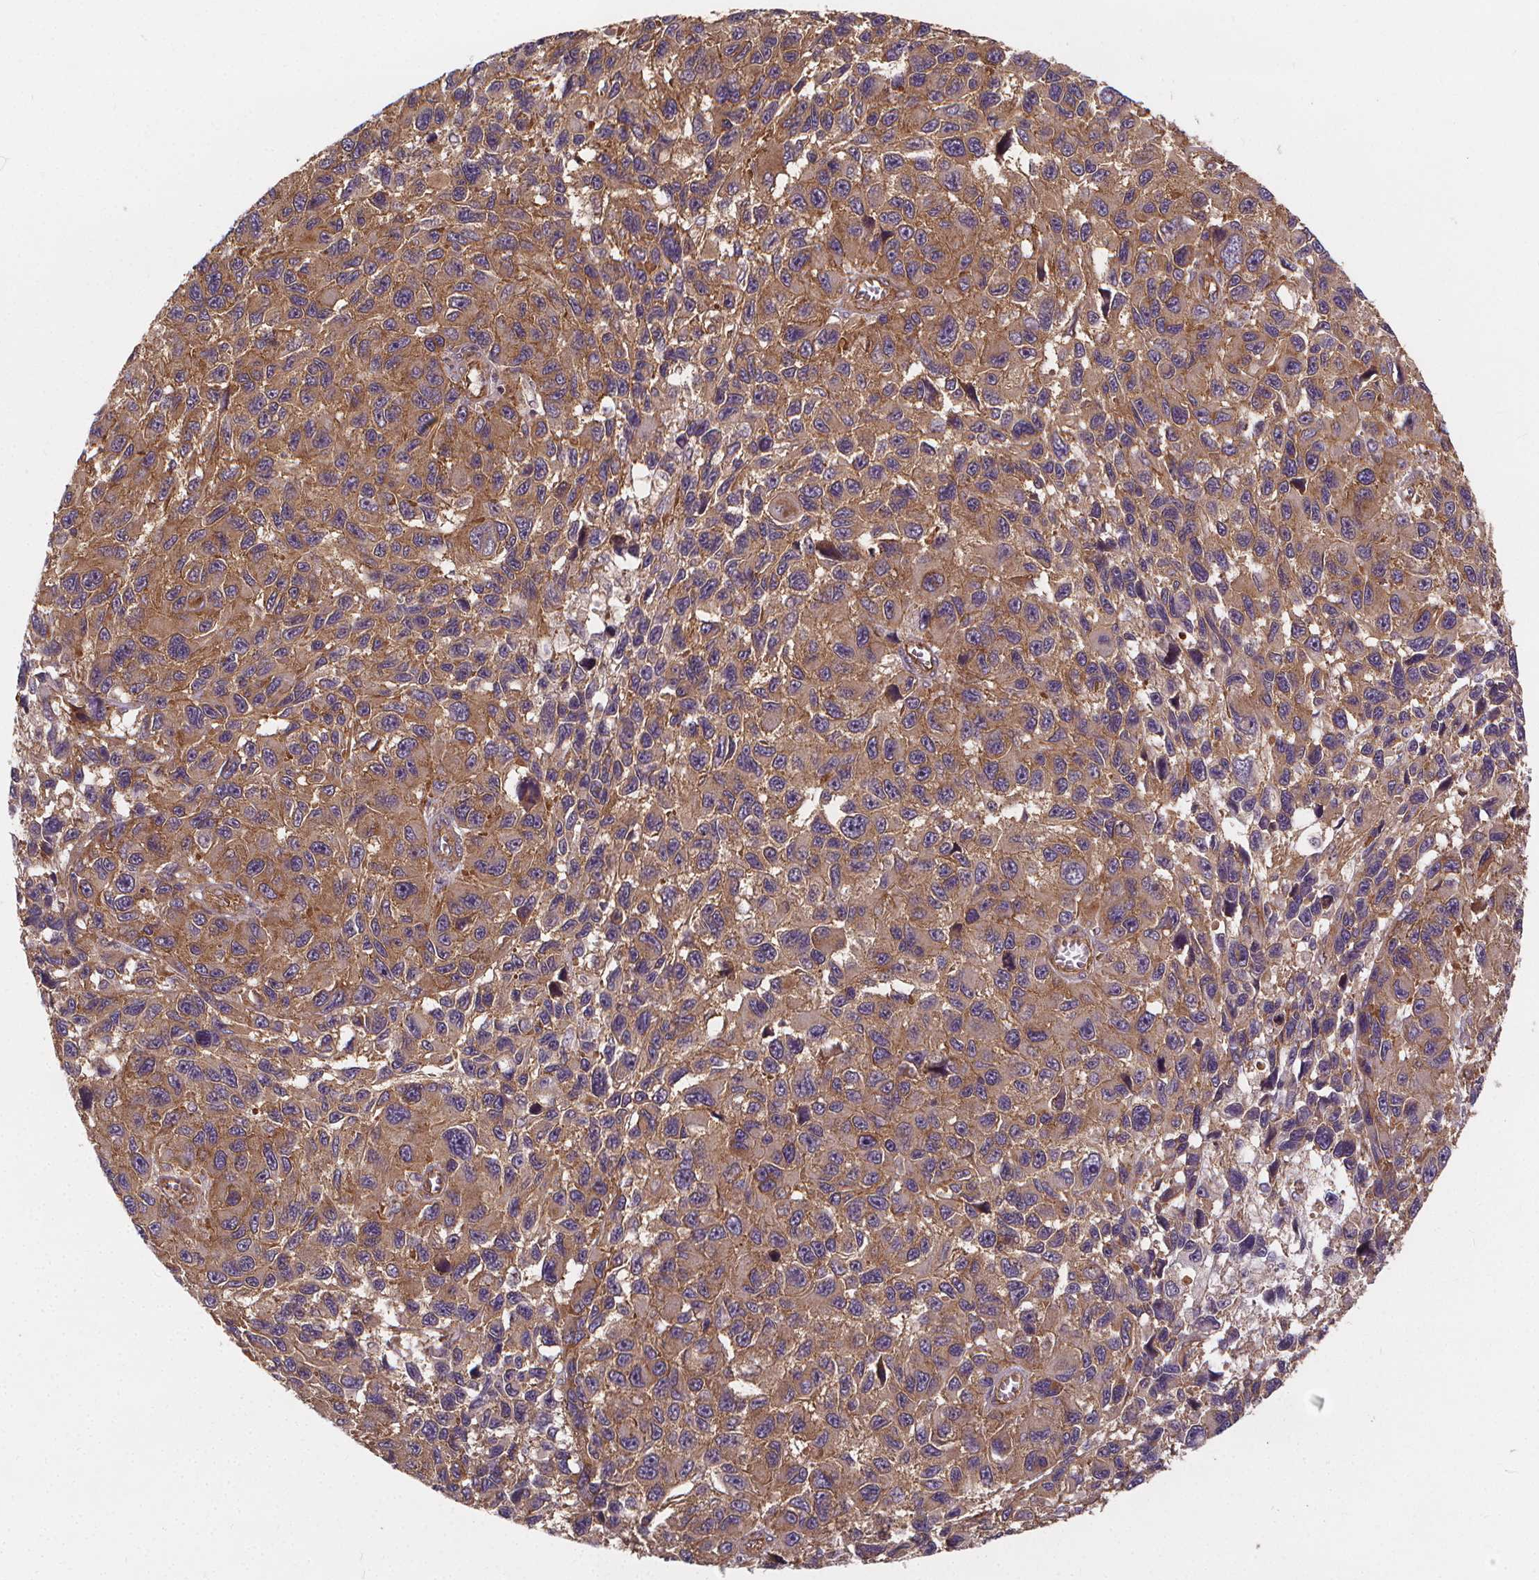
{"staining": {"intensity": "moderate", "quantity": ">75%", "location": "cytoplasmic/membranous"}, "tissue": "melanoma", "cell_type": "Tumor cells", "image_type": "cancer", "snomed": [{"axis": "morphology", "description": "Malignant melanoma, NOS"}, {"axis": "topography", "description": "Skin"}], "caption": "The micrograph exhibits immunohistochemical staining of malignant melanoma. There is moderate cytoplasmic/membranous positivity is appreciated in about >75% of tumor cells.", "gene": "CLINT1", "patient": {"sex": "male", "age": 53}}